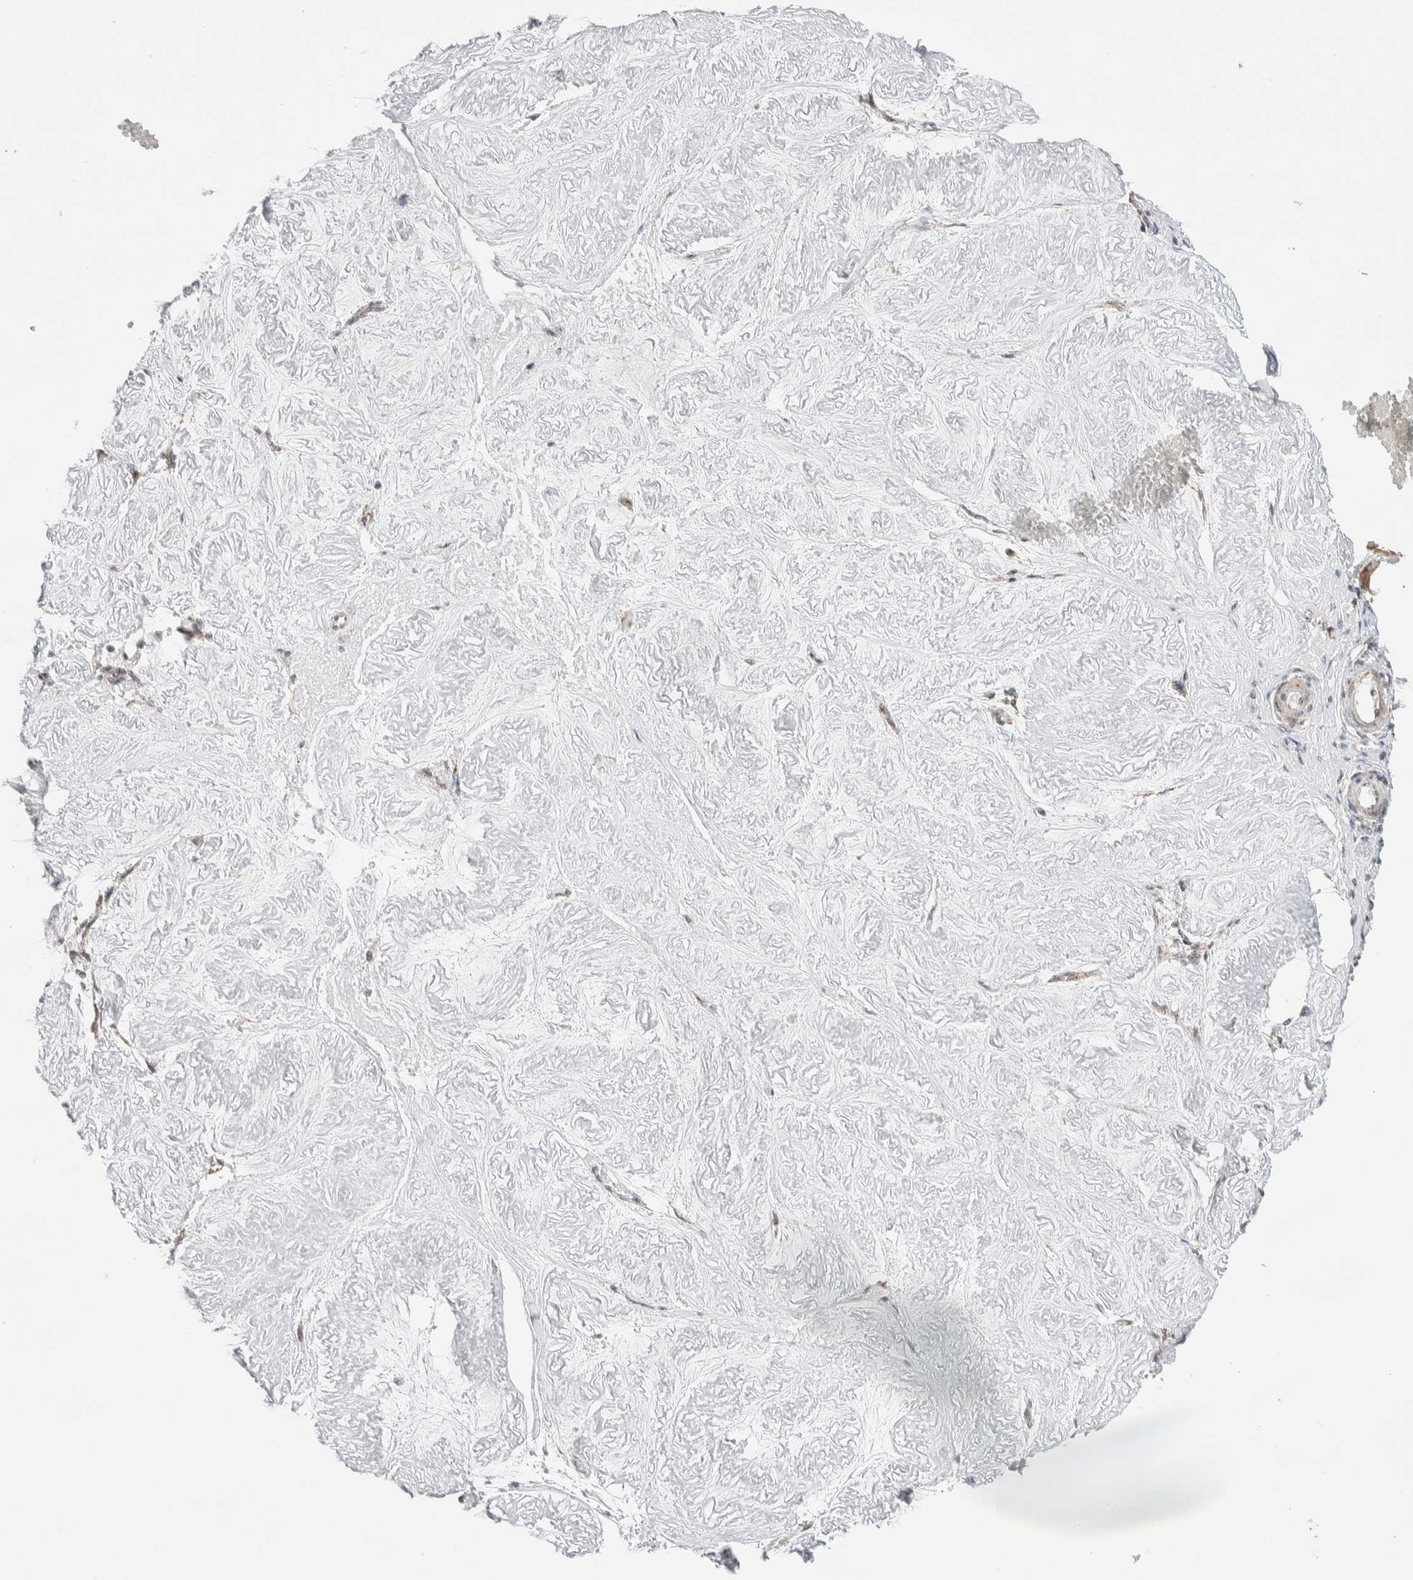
{"staining": {"intensity": "moderate", "quantity": ">75%", "location": "nuclear"}, "tissue": "adipose tissue", "cell_type": "Adipocytes", "image_type": "normal", "snomed": [{"axis": "morphology", "description": "Normal tissue, NOS"}, {"axis": "topography", "description": "Vascular tissue"}, {"axis": "topography", "description": "Fallopian tube"}, {"axis": "topography", "description": "Ovary"}], "caption": "DAB immunohistochemical staining of benign adipose tissue displays moderate nuclear protein staining in about >75% of adipocytes.", "gene": "ZNF695", "patient": {"sex": "female", "age": 67}}